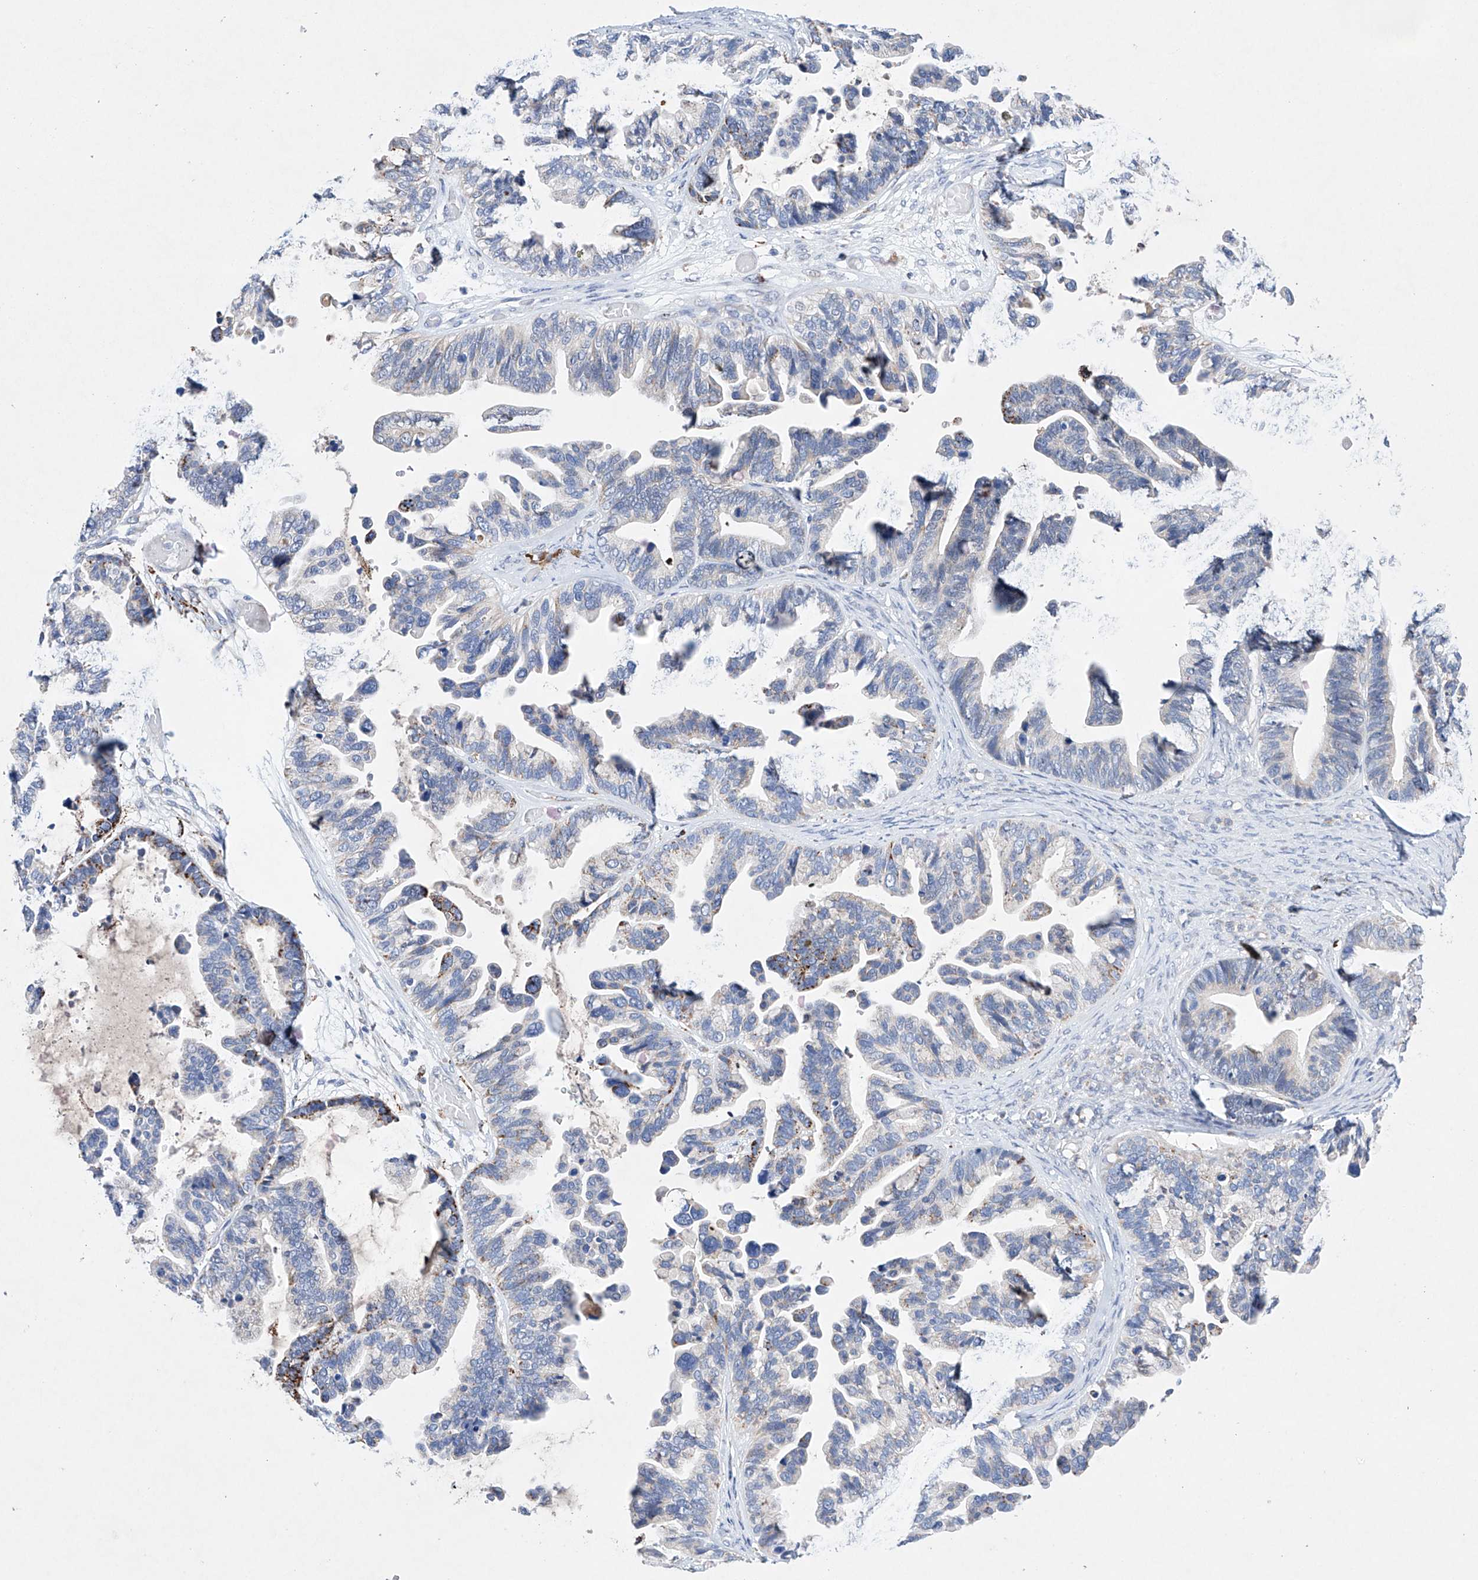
{"staining": {"intensity": "moderate", "quantity": "<25%", "location": "cytoplasmic/membranous"}, "tissue": "ovarian cancer", "cell_type": "Tumor cells", "image_type": "cancer", "snomed": [{"axis": "morphology", "description": "Cystadenocarcinoma, serous, NOS"}, {"axis": "topography", "description": "Ovary"}], "caption": "Moderate cytoplasmic/membranous protein staining is present in about <25% of tumor cells in serous cystadenocarcinoma (ovarian).", "gene": "NRROS", "patient": {"sex": "female", "age": 56}}